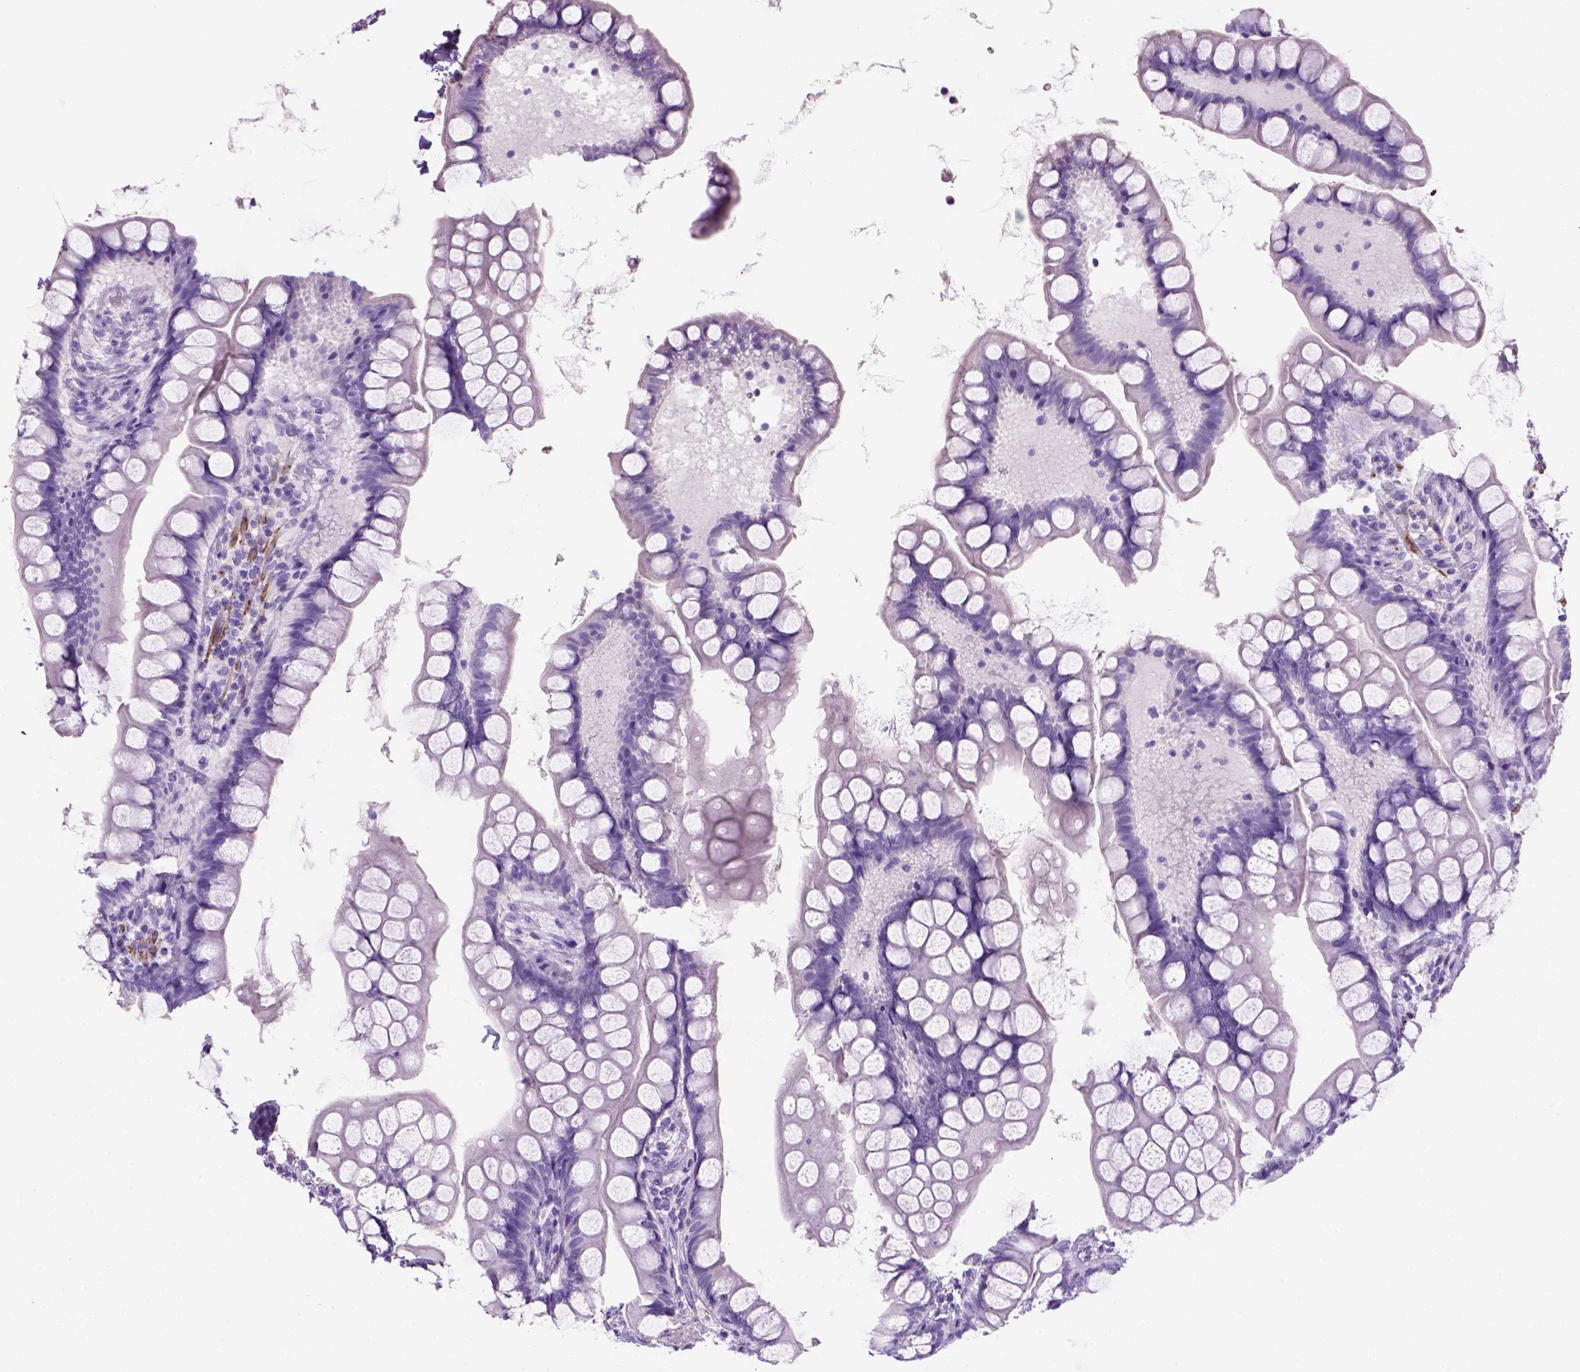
{"staining": {"intensity": "negative", "quantity": "none", "location": "none"}, "tissue": "small intestine", "cell_type": "Glandular cells", "image_type": "normal", "snomed": [{"axis": "morphology", "description": "Normal tissue, NOS"}, {"axis": "topography", "description": "Small intestine"}], "caption": "Protein analysis of unremarkable small intestine displays no significant positivity in glandular cells. The staining was performed using DAB (3,3'-diaminobenzidine) to visualize the protein expression in brown, while the nuclei were stained in blue with hematoxylin (Magnification: 20x).", "gene": "ARHGEF33", "patient": {"sex": "male", "age": 70}}